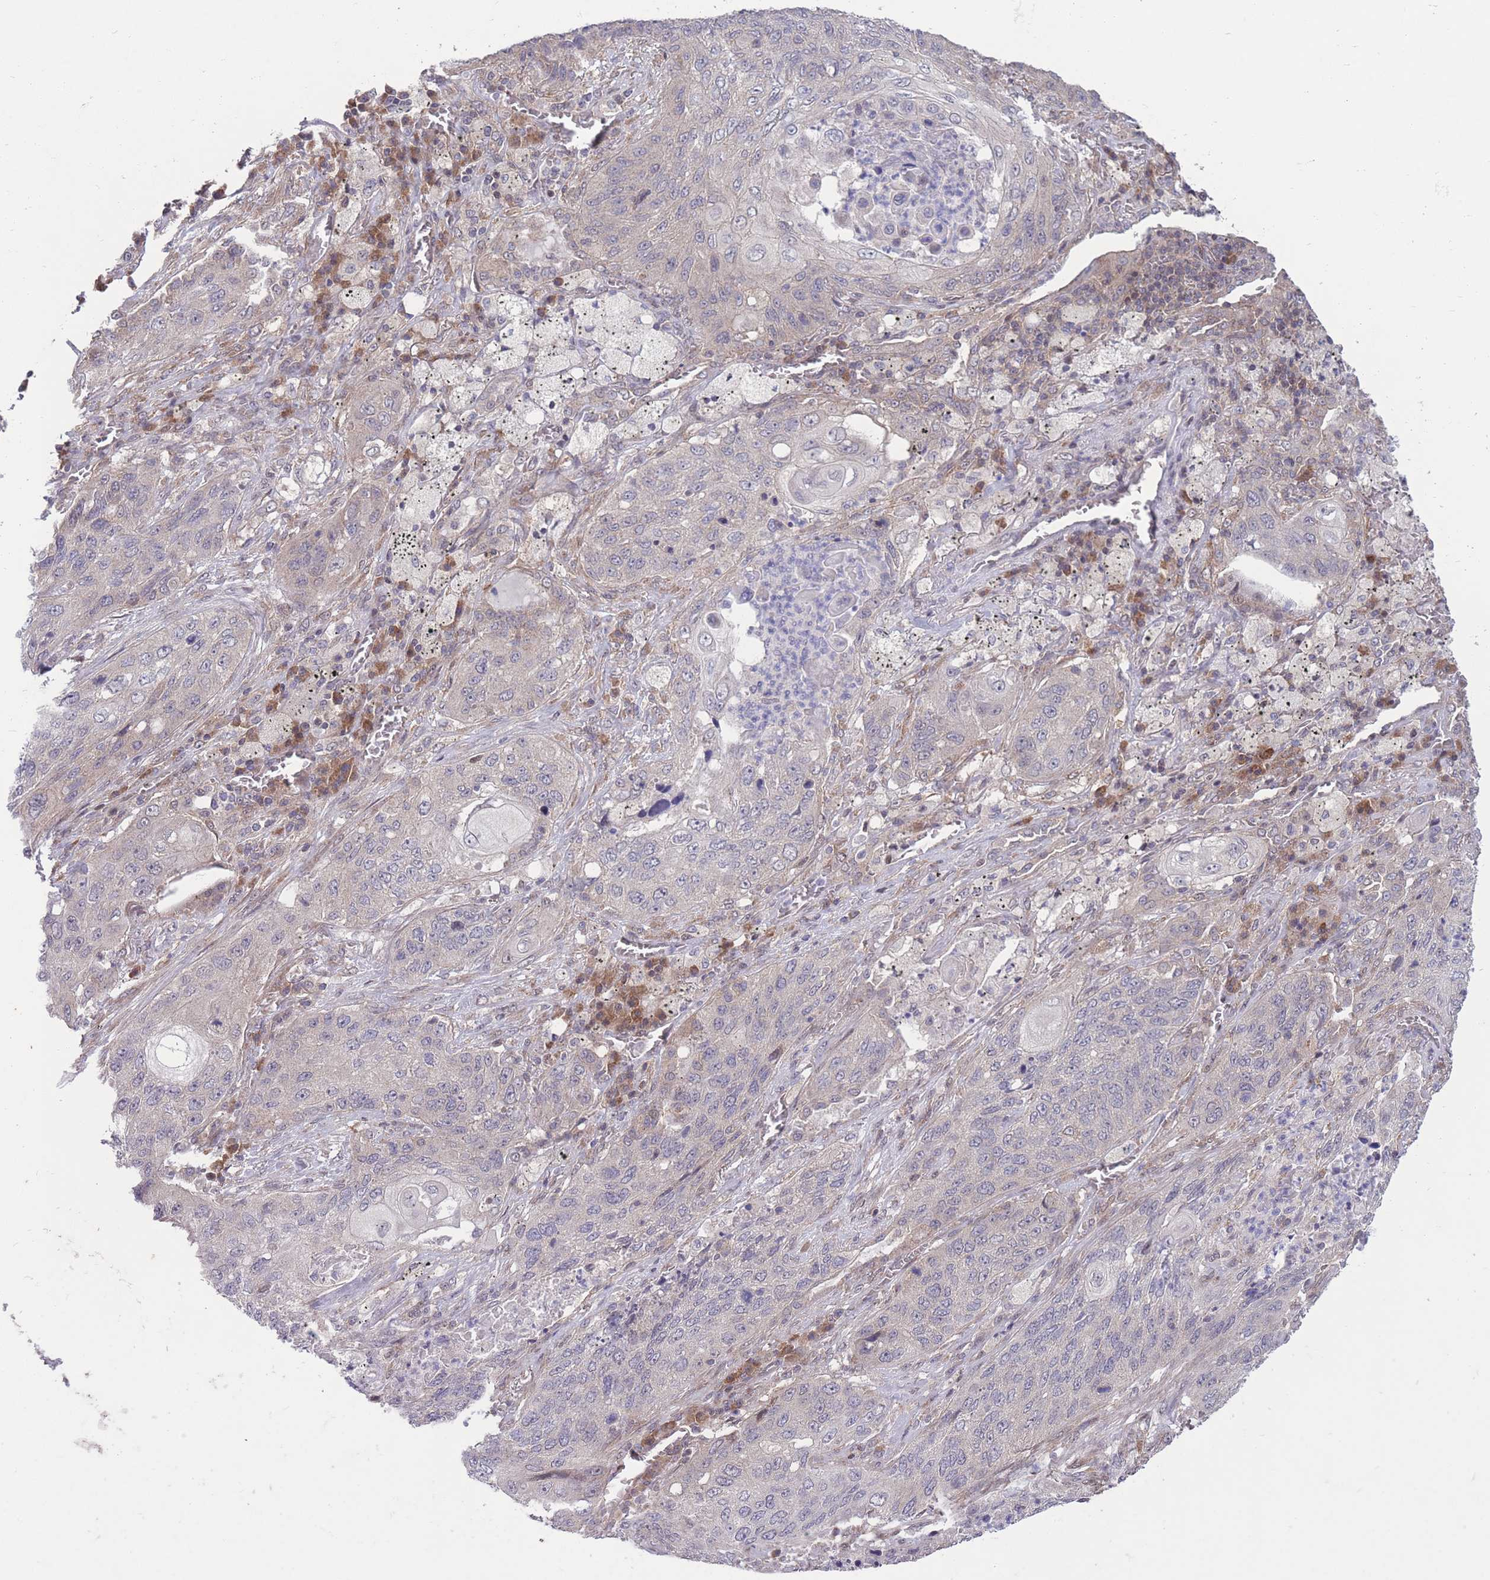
{"staining": {"intensity": "negative", "quantity": "none", "location": "none"}, "tissue": "lung cancer", "cell_type": "Tumor cells", "image_type": "cancer", "snomed": [{"axis": "morphology", "description": "Squamous cell carcinoma, NOS"}, {"axis": "topography", "description": "Lung"}], "caption": "IHC of lung squamous cell carcinoma exhibits no expression in tumor cells.", "gene": "RIC8A", "patient": {"sex": "female", "age": 63}}